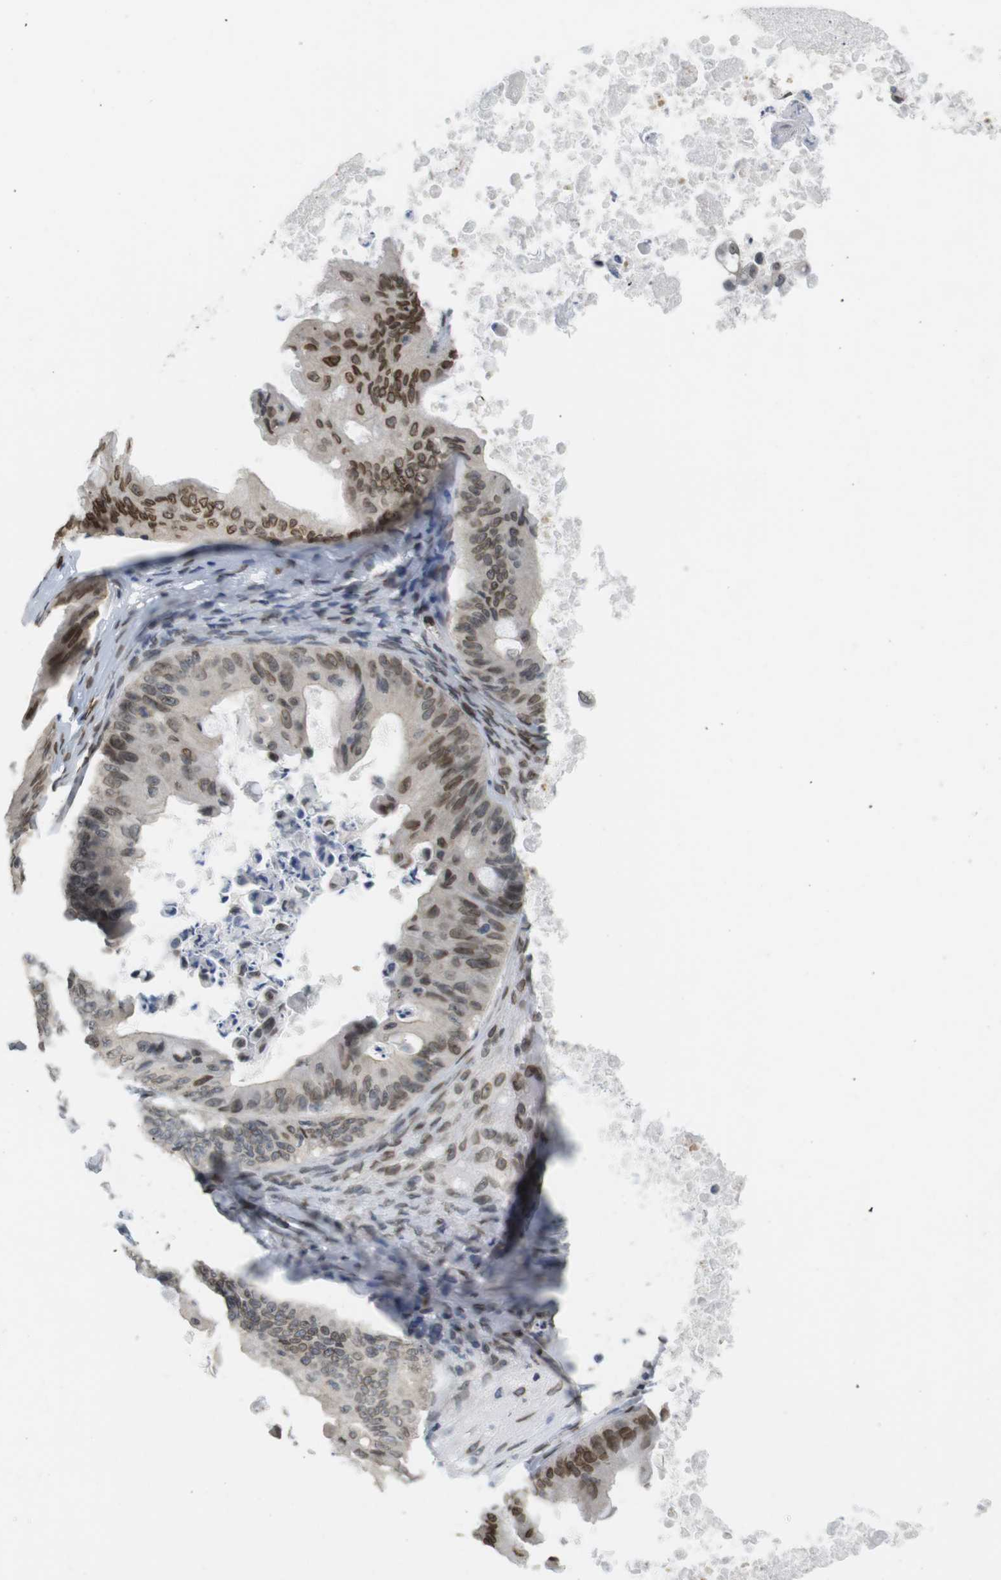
{"staining": {"intensity": "moderate", "quantity": ">75%", "location": "cytoplasmic/membranous,nuclear"}, "tissue": "ovarian cancer", "cell_type": "Tumor cells", "image_type": "cancer", "snomed": [{"axis": "morphology", "description": "Cystadenocarcinoma, mucinous, NOS"}, {"axis": "topography", "description": "Ovary"}], "caption": "Mucinous cystadenocarcinoma (ovarian) stained for a protein reveals moderate cytoplasmic/membranous and nuclear positivity in tumor cells.", "gene": "ARL6IP6", "patient": {"sex": "female", "age": 37}}